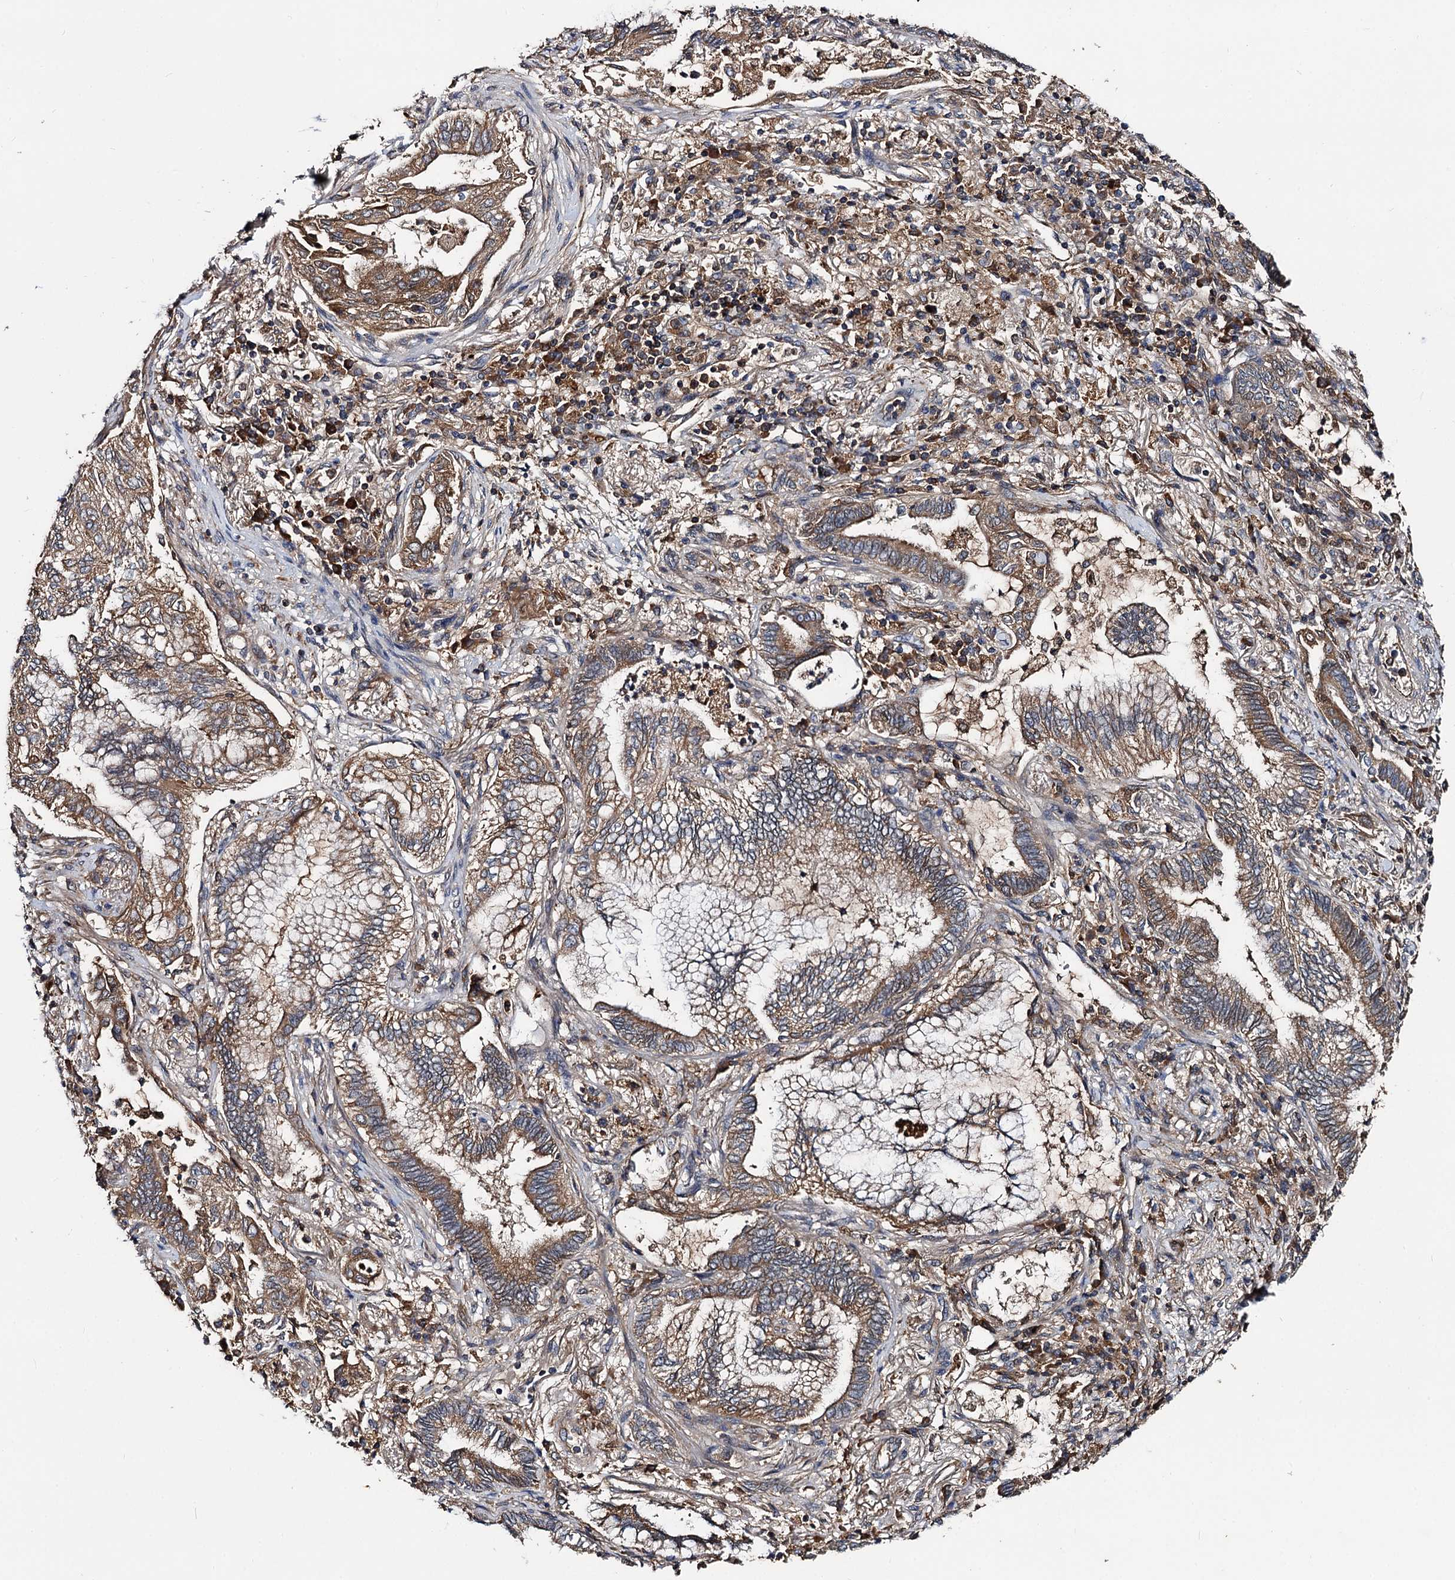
{"staining": {"intensity": "moderate", "quantity": ">75%", "location": "cytoplasmic/membranous"}, "tissue": "lung cancer", "cell_type": "Tumor cells", "image_type": "cancer", "snomed": [{"axis": "morphology", "description": "Adenocarcinoma, NOS"}, {"axis": "topography", "description": "Lung"}], "caption": "Protein staining of lung adenocarcinoma tissue reveals moderate cytoplasmic/membranous expression in approximately >75% of tumor cells. (DAB (3,3'-diaminobenzidine) IHC, brown staining for protein, blue staining for nuclei).", "gene": "TEX9", "patient": {"sex": "female", "age": 70}}